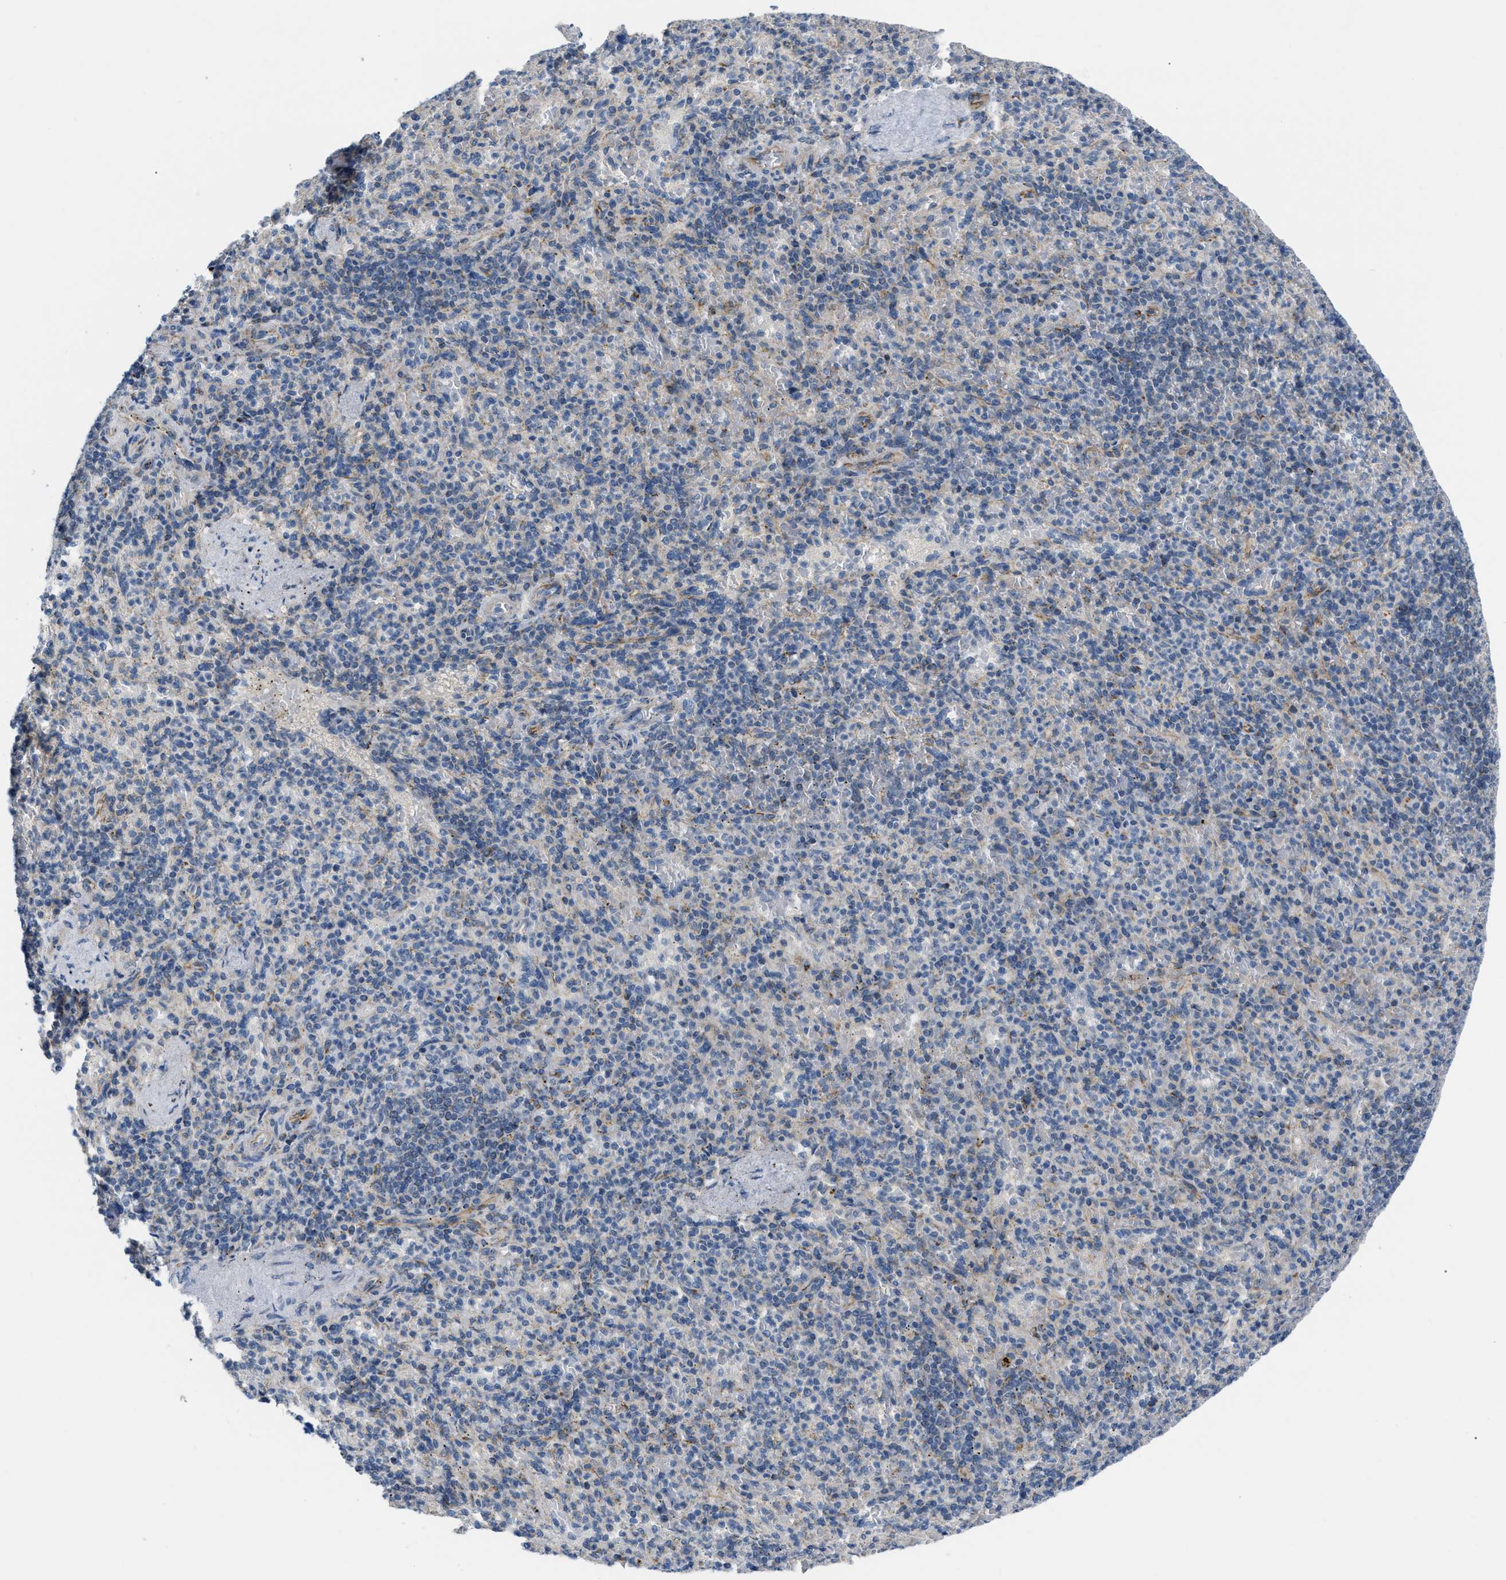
{"staining": {"intensity": "weak", "quantity": "<25%", "location": "cytoplasmic/membranous"}, "tissue": "spleen", "cell_type": "Cells in red pulp", "image_type": "normal", "snomed": [{"axis": "morphology", "description": "Normal tissue, NOS"}, {"axis": "topography", "description": "Spleen"}], "caption": "Cells in red pulp show no significant expression in unremarkable spleen. Brightfield microscopy of immunohistochemistry stained with DAB (3,3'-diaminobenzidine) (brown) and hematoxylin (blue), captured at high magnification.", "gene": "DHX58", "patient": {"sex": "female", "age": 74}}